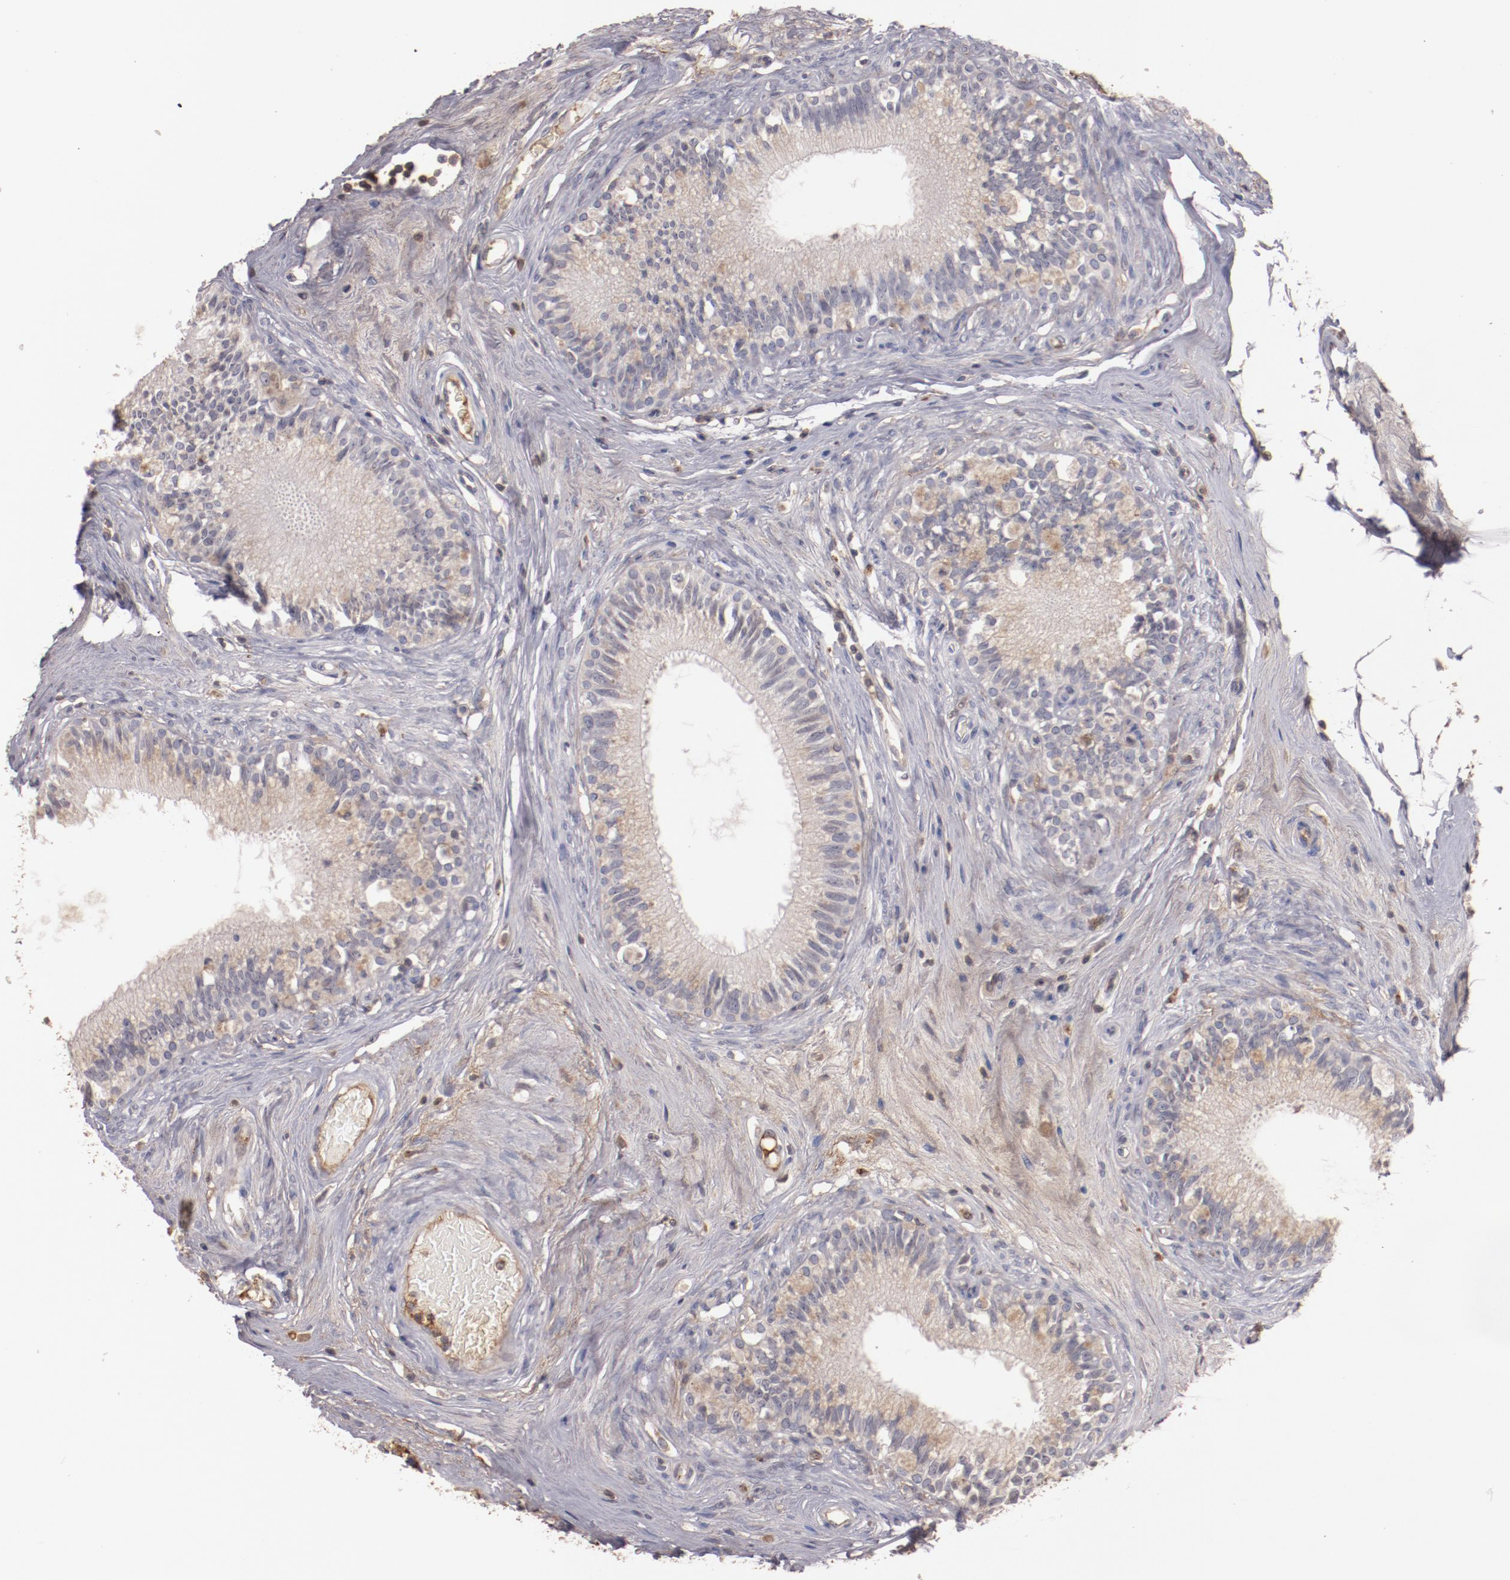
{"staining": {"intensity": "moderate", "quantity": "25%-75%", "location": "cytoplasmic/membranous"}, "tissue": "epididymis", "cell_type": "Glandular cells", "image_type": "normal", "snomed": [{"axis": "morphology", "description": "Normal tissue, NOS"}, {"axis": "morphology", "description": "Inflammation, NOS"}, {"axis": "topography", "description": "Epididymis"}], "caption": "Immunohistochemistry (IHC) micrograph of unremarkable epididymis stained for a protein (brown), which reveals medium levels of moderate cytoplasmic/membranous expression in approximately 25%-75% of glandular cells.", "gene": "MBL2", "patient": {"sex": "male", "age": 84}}